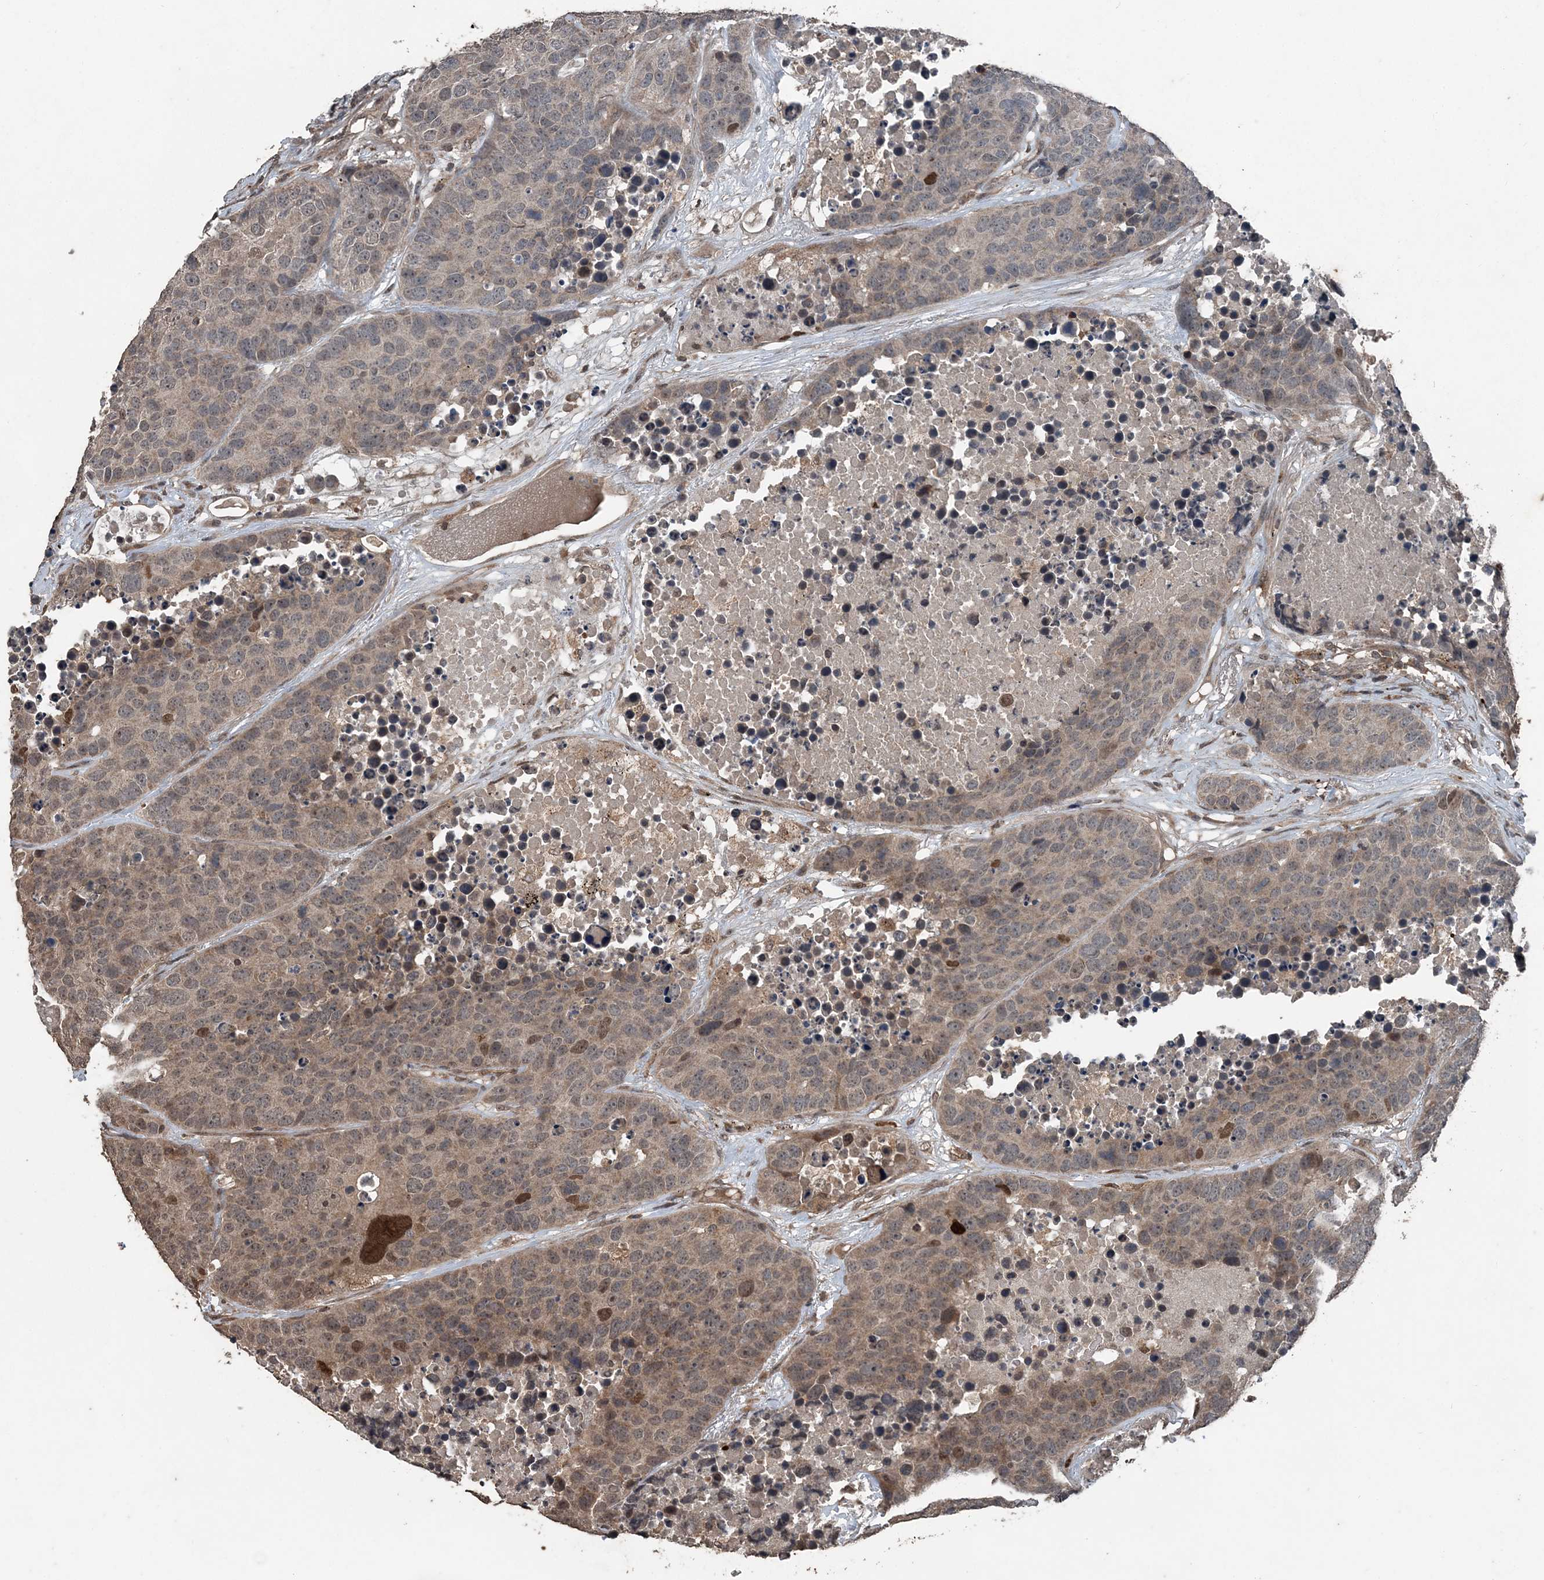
{"staining": {"intensity": "weak", "quantity": ">75%", "location": "cytoplasmic/membranous,nuclear"}, "tissue": "carcinoid", "cell_type": "Tumor cells", "image_type": "cancer", "snomed": [{"axis": "morphology", "description": "Carcinoid, malignant, NOS"}, {"axis": "topography", "description": "Lung"}], "caption": "IHC image of carcinoid stained for a protein (brown), which displays low levels of weak cytoplasmic/membranous and nuclear positivity in approximately >75% of tumor cells.", "gene": "CFL1", "patient": {"sex": "male", "age": 60}}